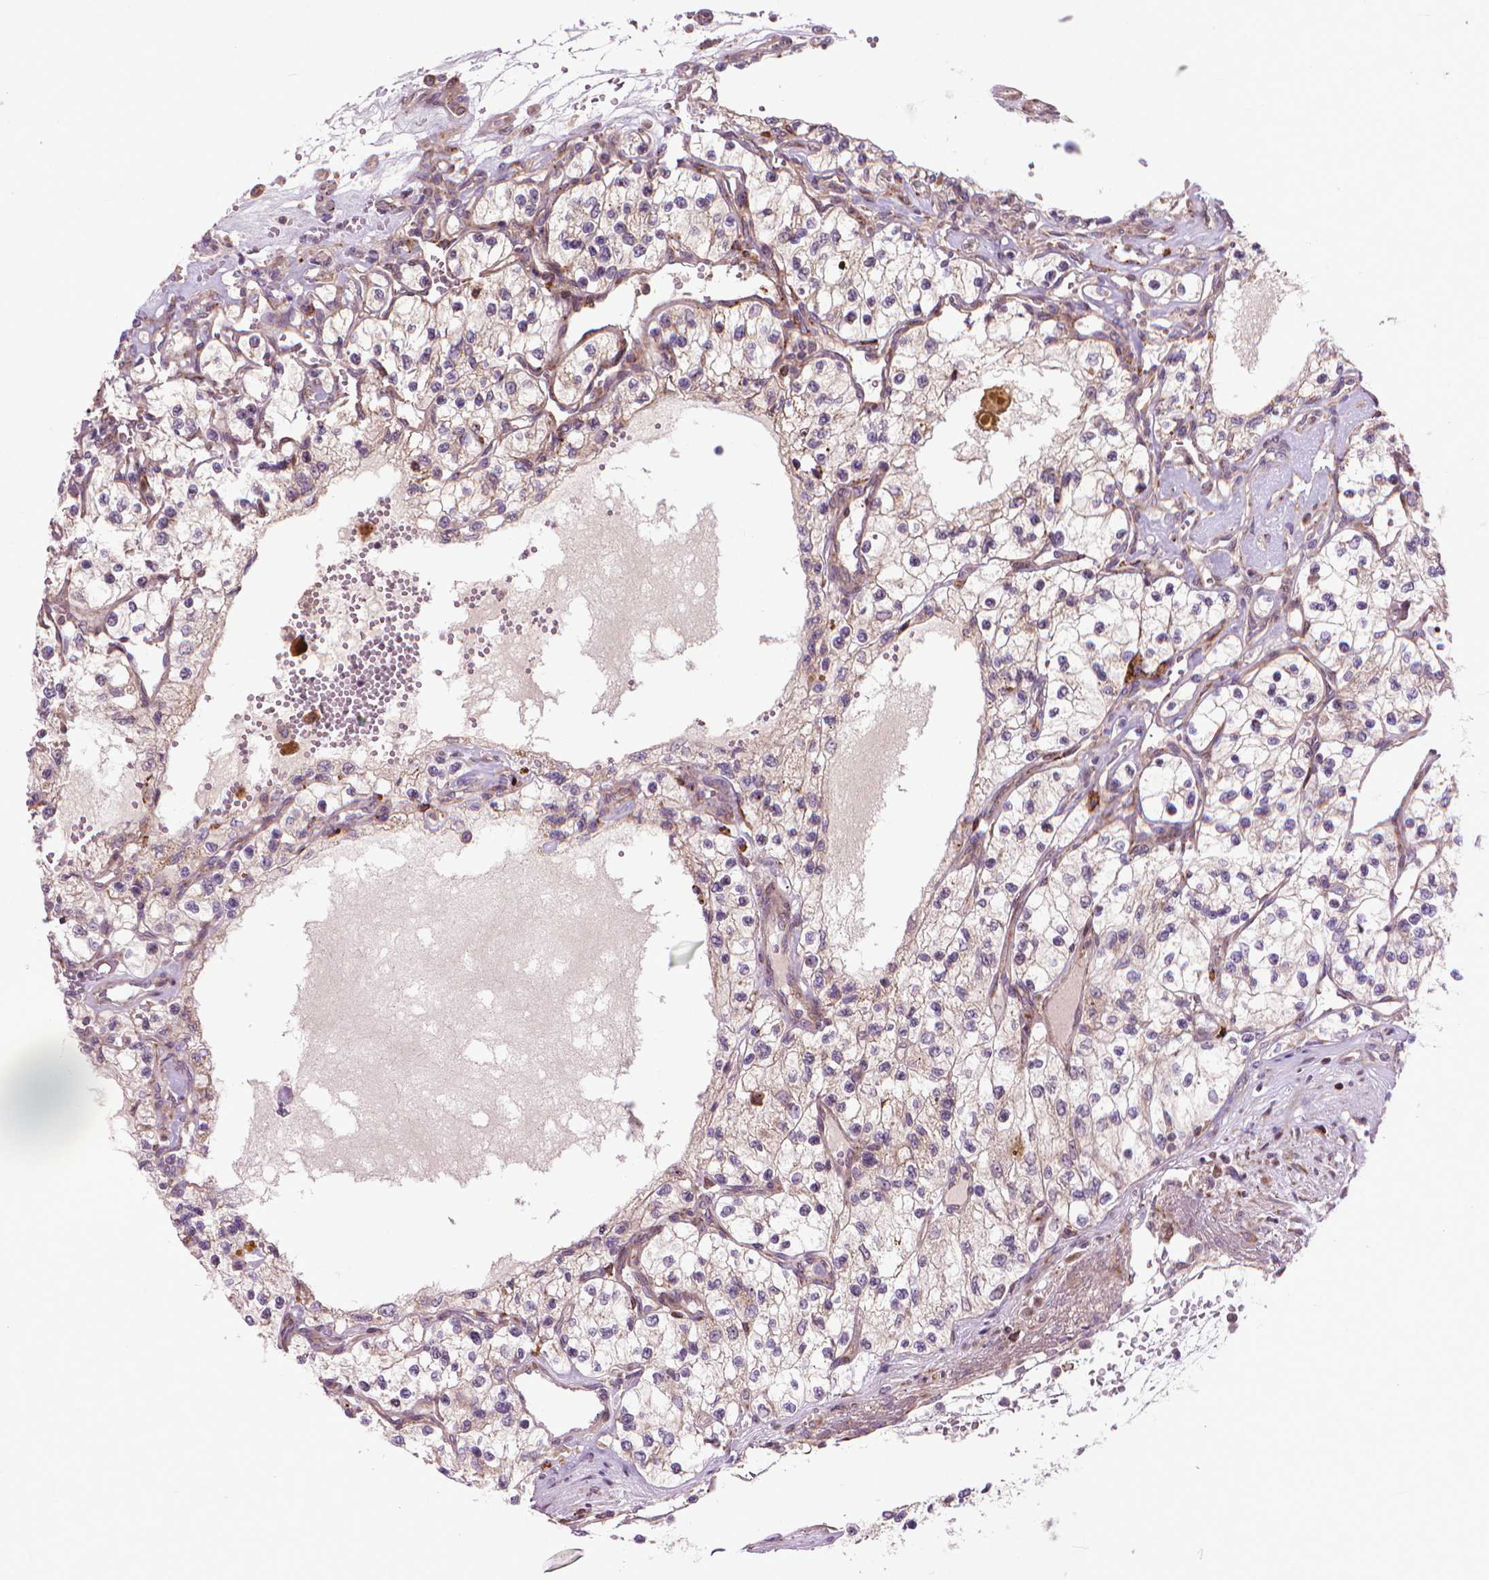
{"staining": {"intensity": "weak", "quantity": "25%-75%", "location": "cytoplasmic/membranous"}, "tissue": "renal cancer", "cell_type": "Tumor cells", "image_type": "cancer", "snomed": [{"axis": "morphology", "description": "Adenocarcinoma, NOS"}, {"axis": "topography", "description": "Kidney"}], "caption": "The immunohistochemical stain highlights weak cytoplasmic/membranous expression in tumor cells of renal cancer tissue.", "gene": "MYH14", "patient": {"sex": "female", "age": 69}}